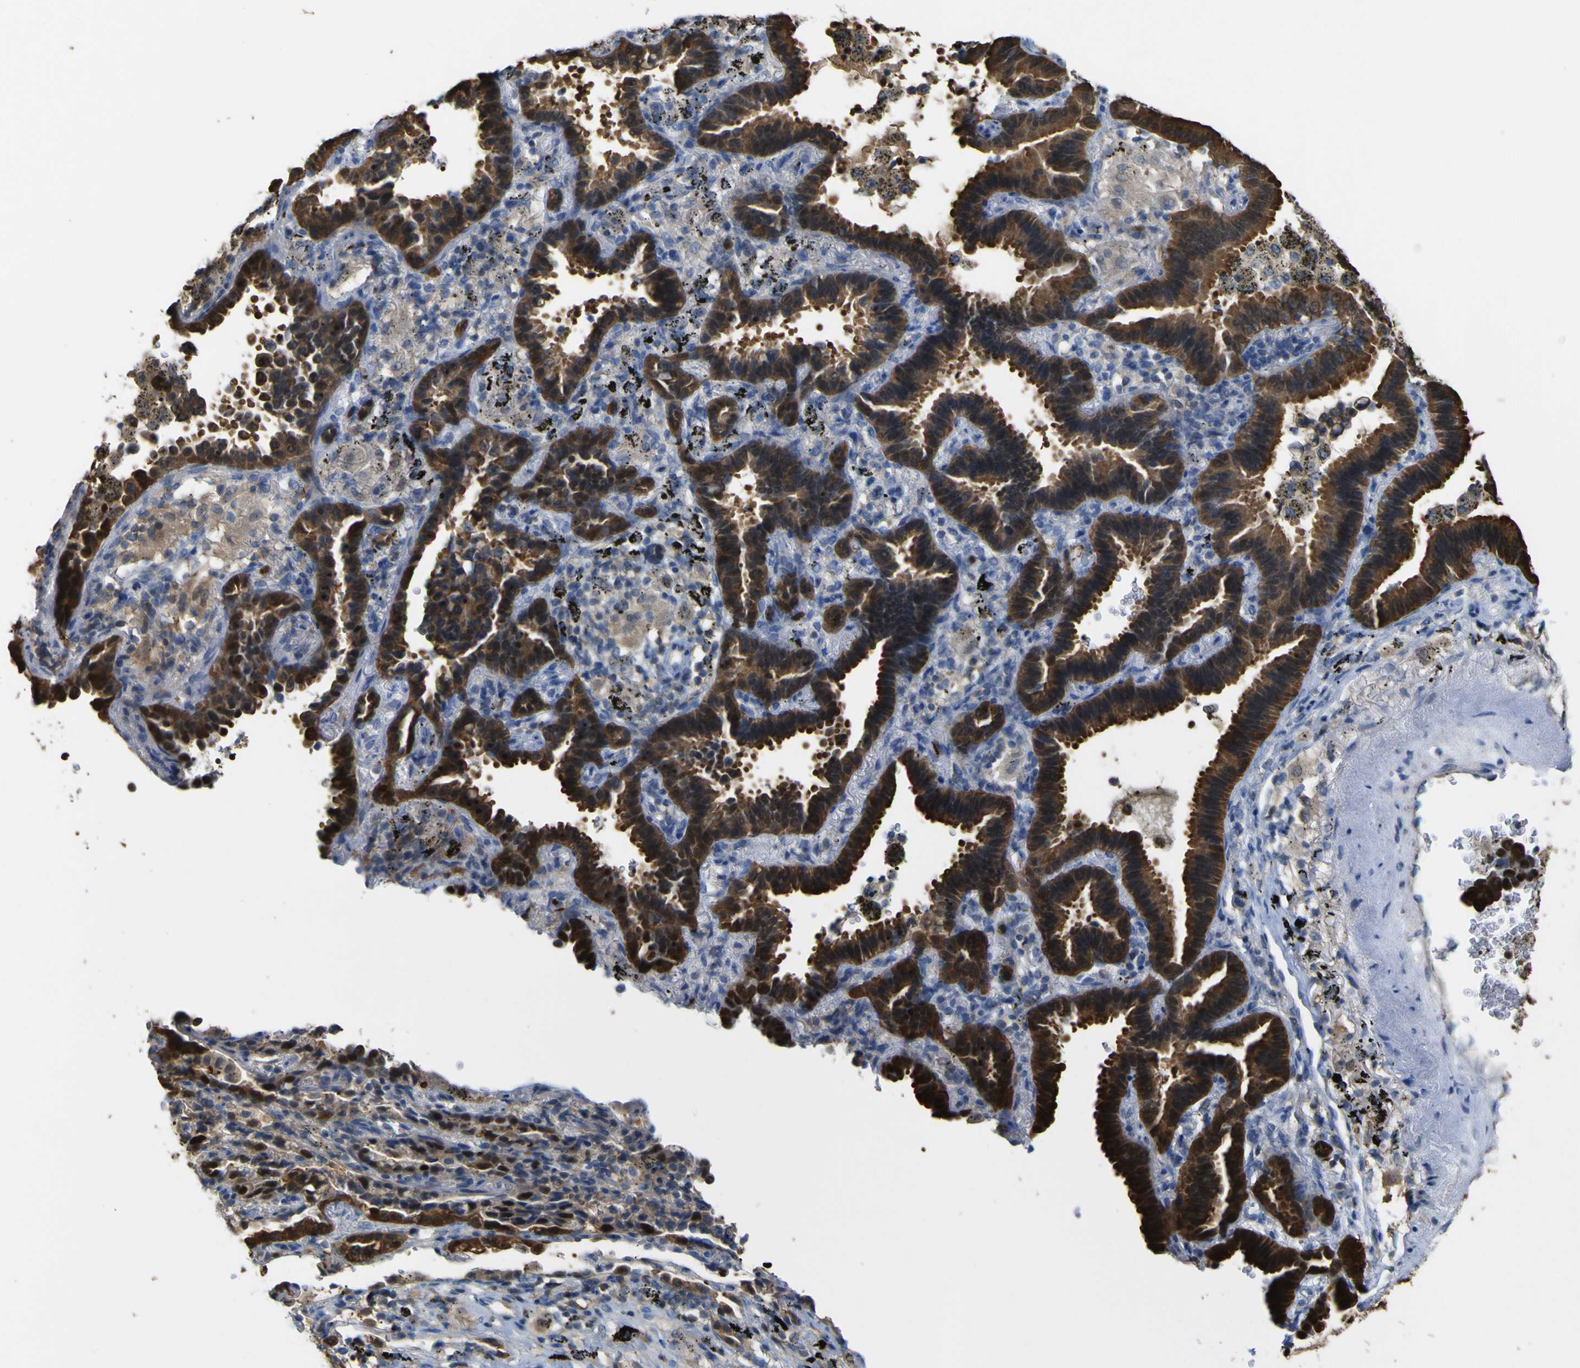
{"staining": {"intensity": "strong", "quantity": ">75%", "location": "cytoplasmic/membranous"}, "tissue": "lung cancer", "cell_type": "Tumor cells", "image_type": "cancer", "snomed": [{"axis": "morphology", "description": "Normal tissue, NOS"}, {"axis": "morphology", "description": "Adenocarcinoma, NOS"}, {"axis": "topography", "description": "Lung"}], "caption": "Approximately >75% of tumor cells in lung cancer (adenocarcinoma) show strong cytoplasmic/membranous protein positivity as visualized by brown immunohistochemical staining.", "gene": "ABHD3", "patient": {"sex": "male", "age": 59}}